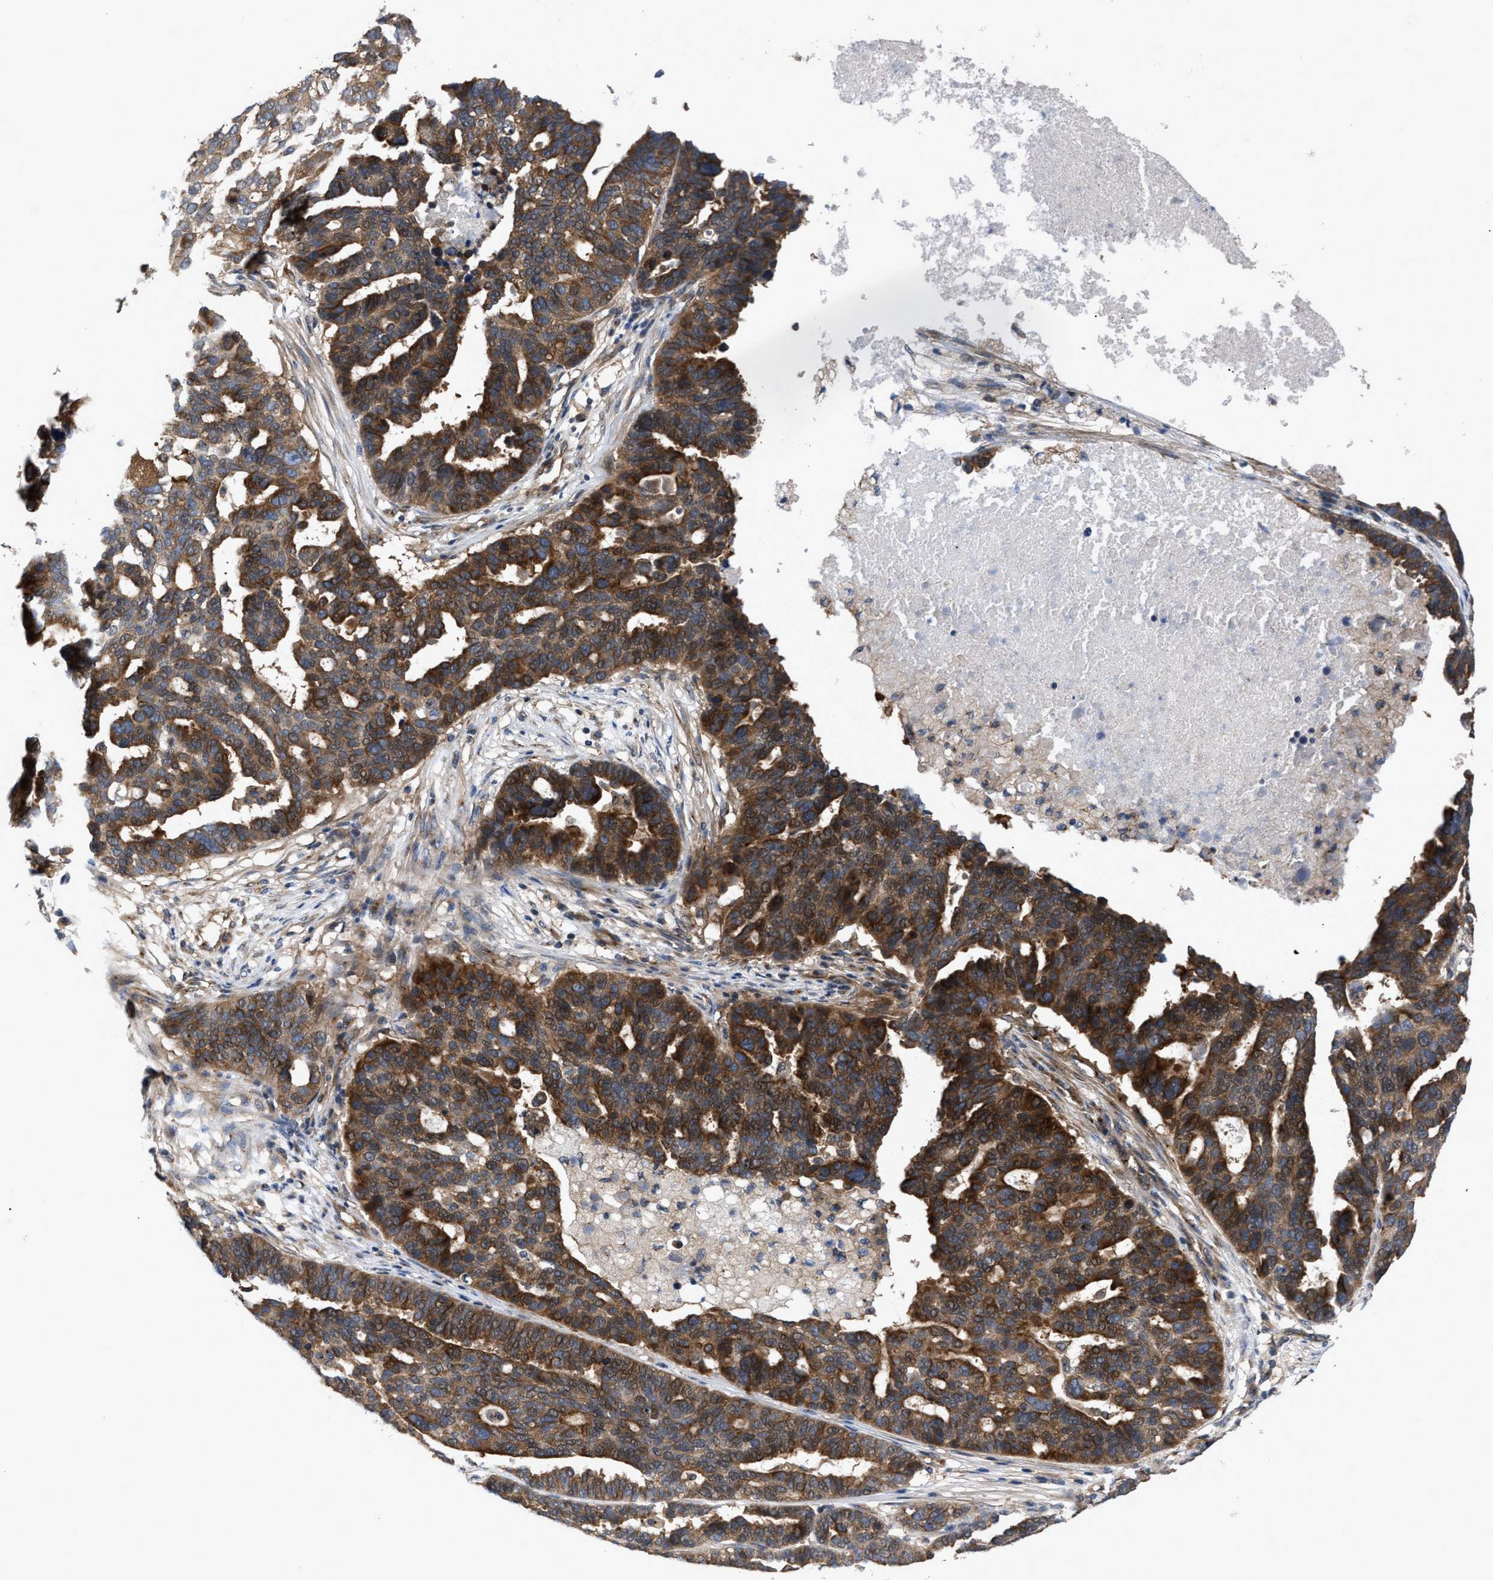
{"staining": {"intensity": "strong", "quantity": ">75%", "location": "cytoplasmic/membranous"}, "tissue": "ovarian cancer", "cell_type": "Tumor cells", "image_type": "cancer", "snomed": [{"axis": "morphology", "description": "Cystadenocarcinoma, serous, NOS"}, {"axis": "topography", "description": "Ovary"}], "caption": "Brown immunohistochemical staining in ovarian cancer demonstrates strong cytoplasmic/membranous staining in about >75% of tumor cells. Nuclei are stained in blue.", "gene": "LAPTM4B", "patient": {"sex": "female", "age": 59}}